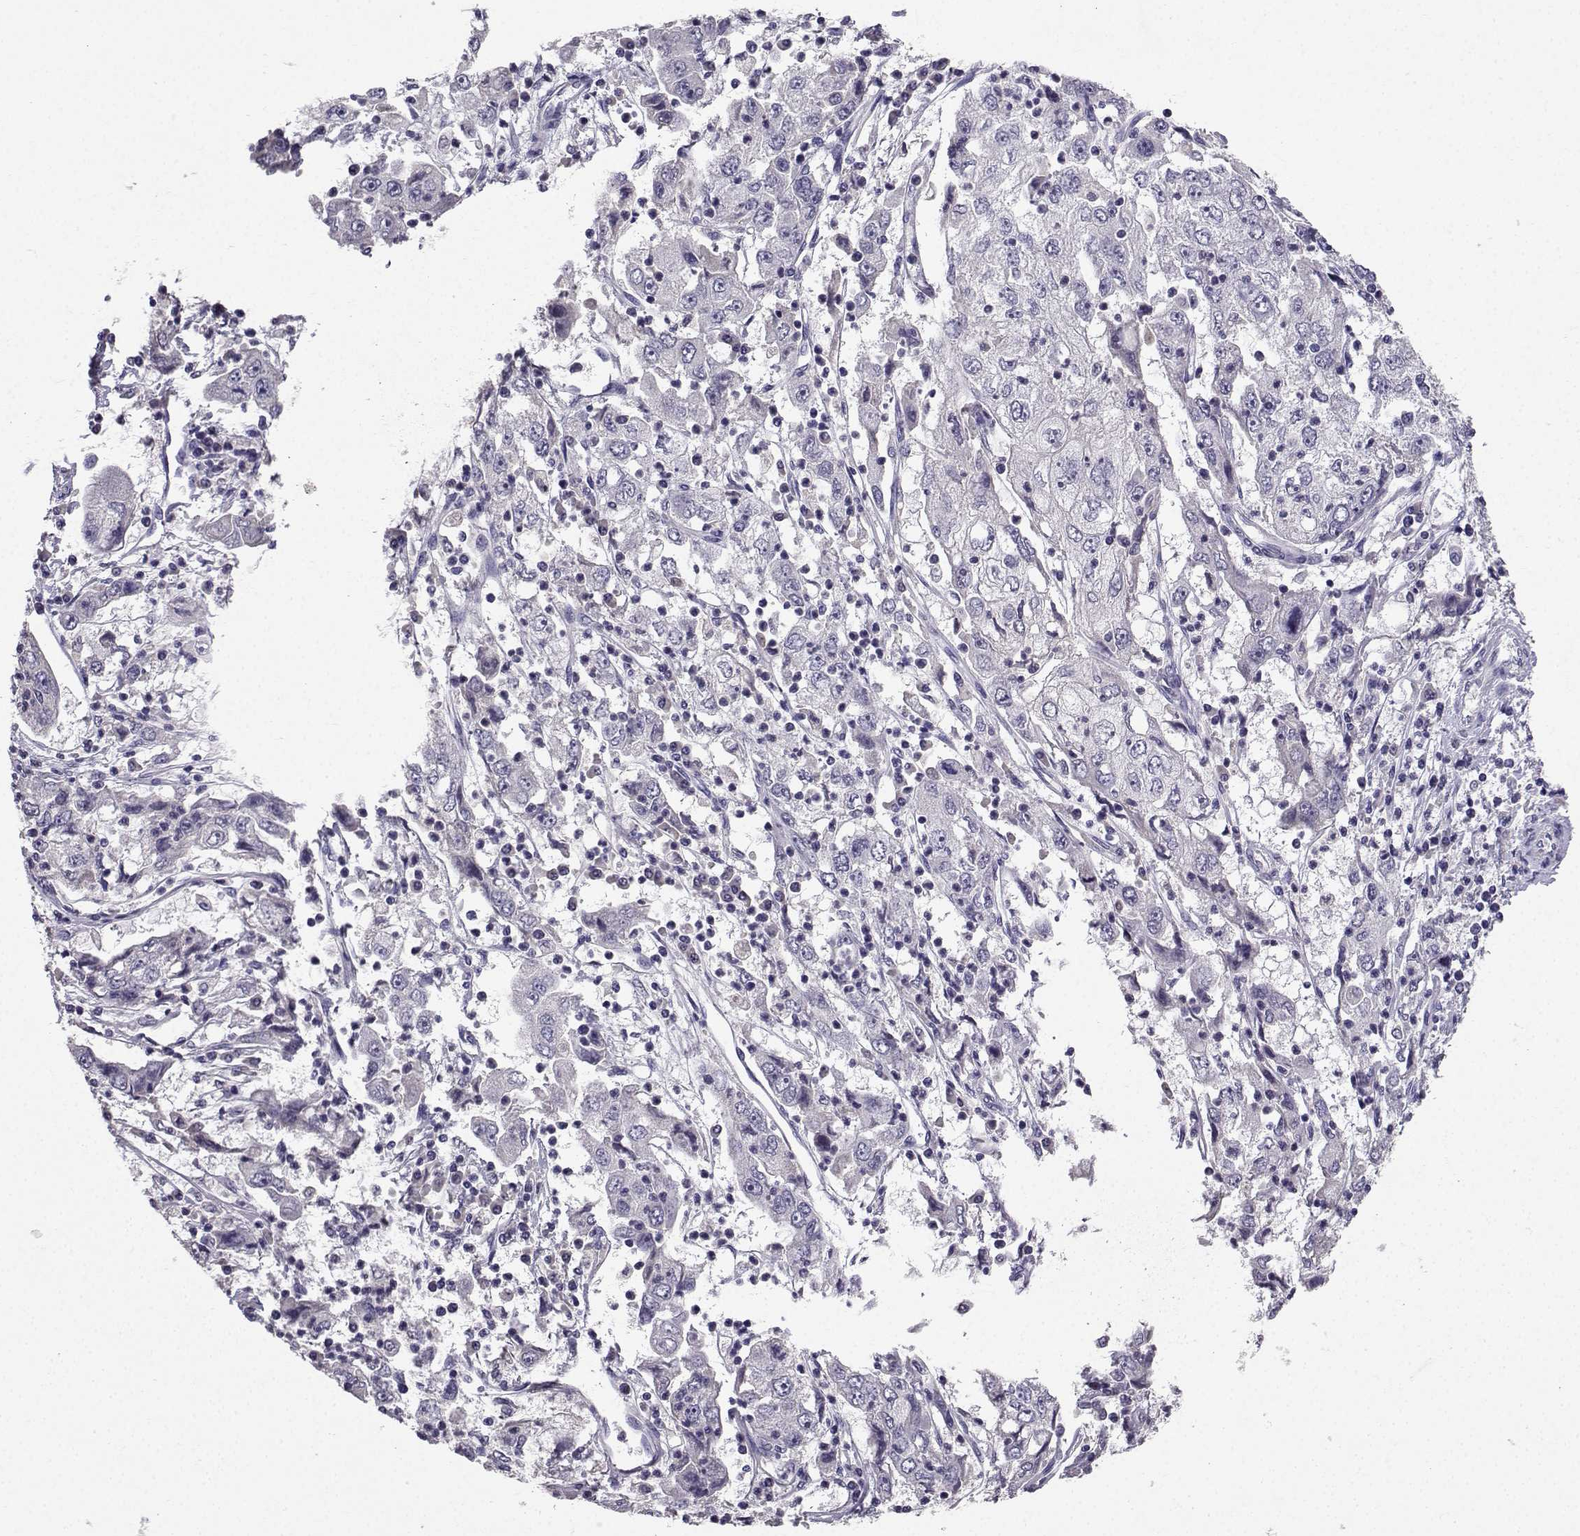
{"staining": {"intensity": "negative", "quantity": "none", "location": "none"}, "tissue": "cervical cancer", "cell_type": "Tumor cells", "image_type": "cancer", "snomed": [{"axis": "morphology", "description": "Squamous cell carcinoma, NOS"}, {"axis": "topography", "description": "Cervix"}], "caption": "There is no significant positivity in tumor cells of cervical squamous cell carcinoma.", "gene": "SPAG11B", "patient": {"sex": "female", "age": 36}}